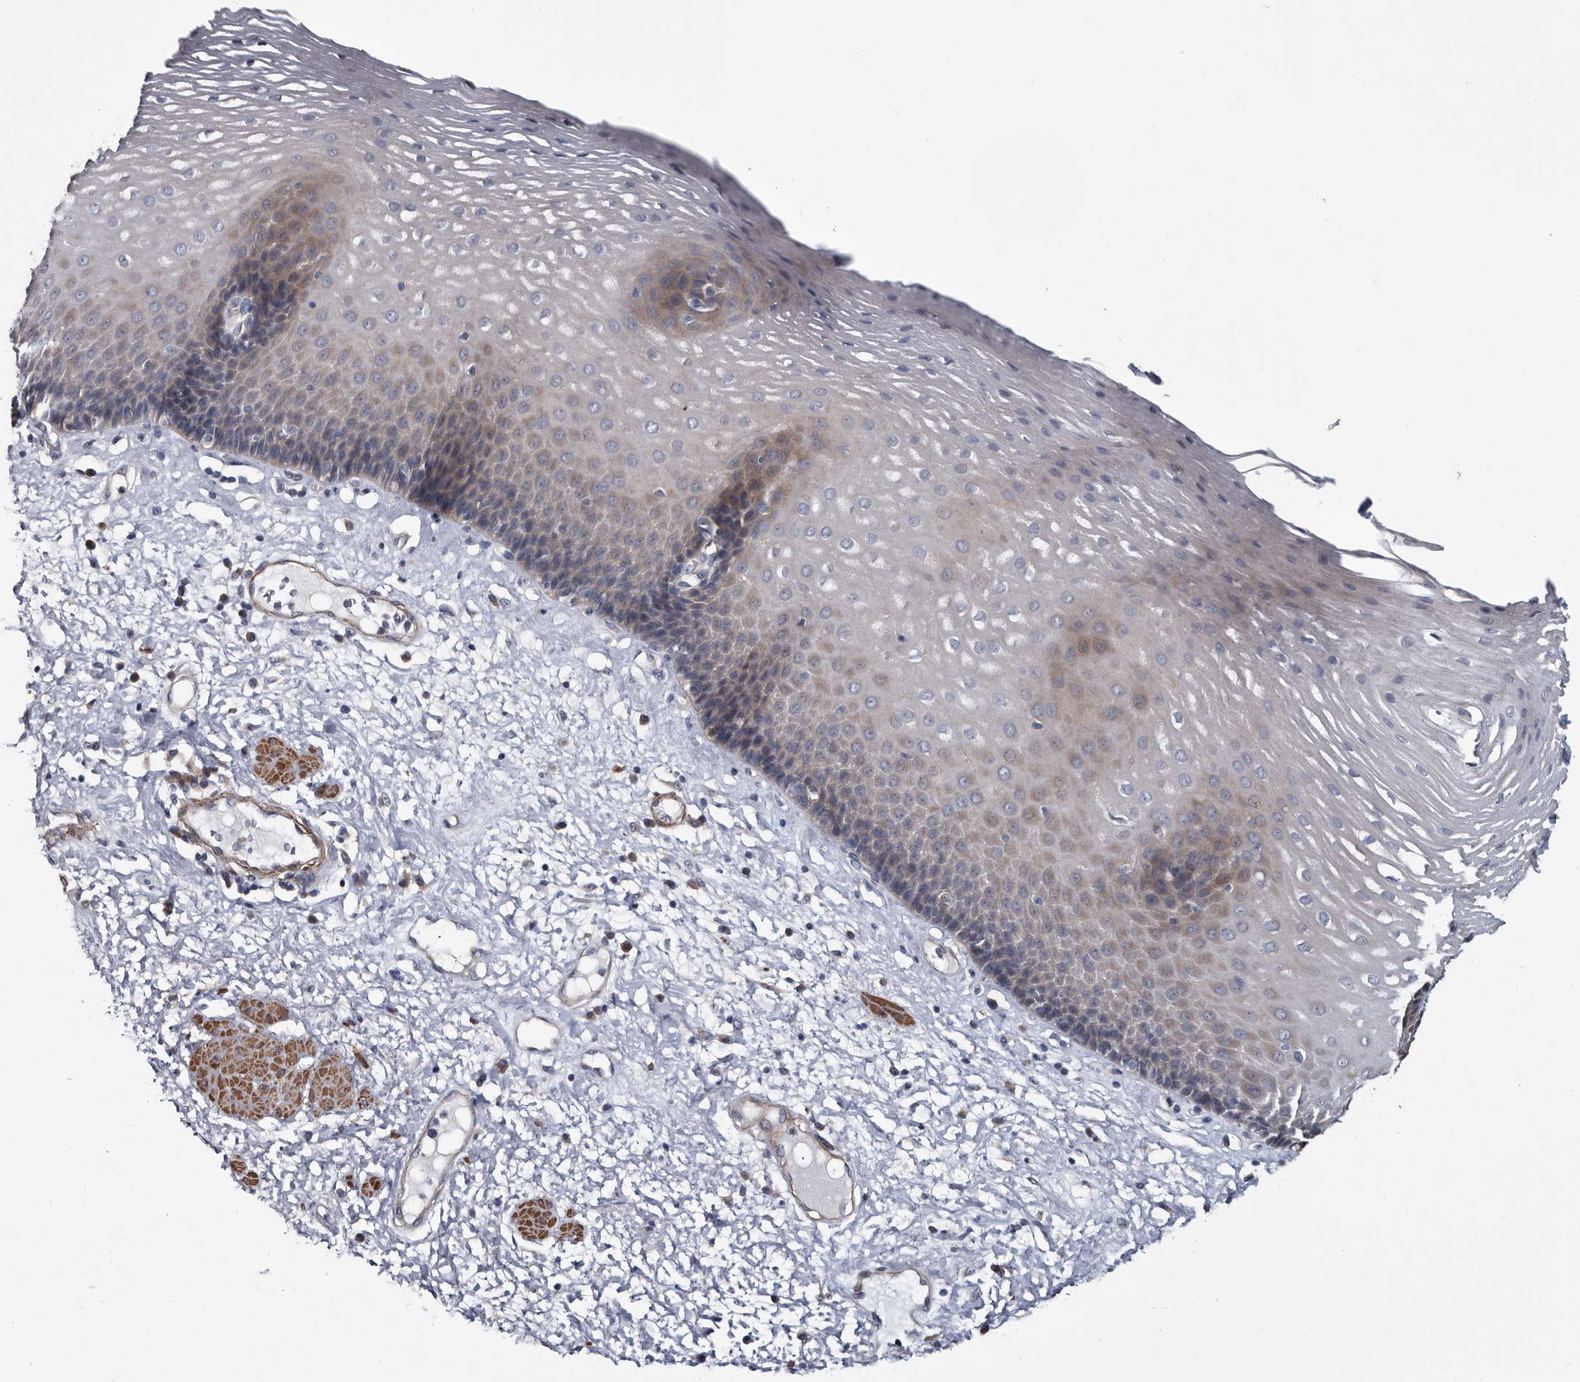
{"staining": {"intensity": "weak", "quantity": "<25%", "location": "cytoplasmic/membranous"}, "tissue": "esophagus", "cell_type": "Squamous epithelial cells", "image_type": "normal", "snomed": [{"axis": "morphology", "description": "Normal tissue, NOS"}, {"axis": "morphology", "description": "Adenocarcinoma, NOS"}, {"axis": "topography", "description": "Esophagus"}], "caption": "Immunohistochemistry photomicrograph of normal esophagus: esophagus stained with DAB (3,3'-diaminobenzidine) displays no significant protein positivity in squamous epithelial cells.", "gene": "IARS1", "patient": {"sex": "male", "age": 62}}